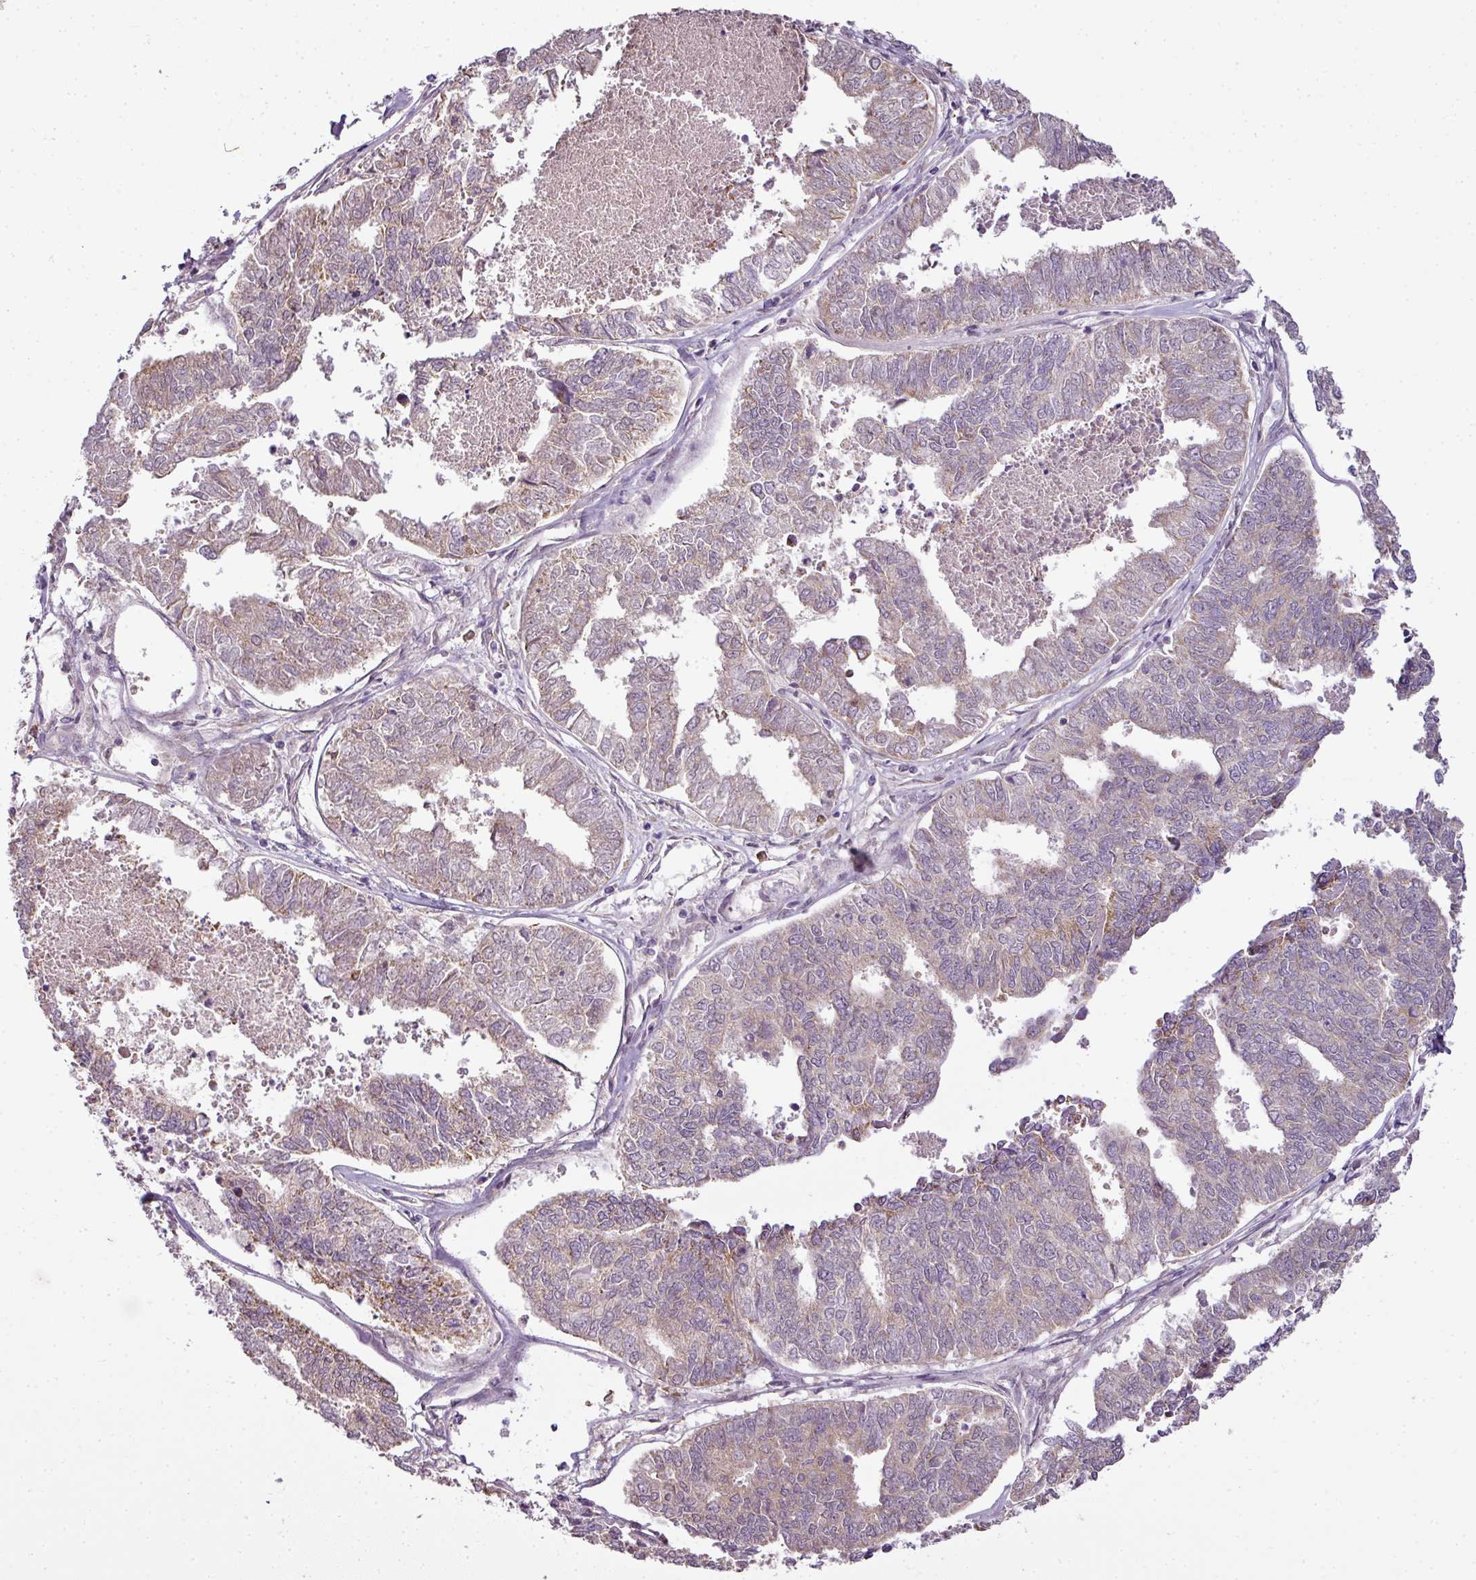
{"staining": {"intensity": "weak", "quantity": "25%-75%", "location": "cytoplasmic/membranous"}, "tissue": "endometrial cancer", "cell_type": "Tumor cells", "image_type": "cancer", "snomed": [{"axis": "morphology", "description": "Adenocarcinoma, NOS"}, {"axis": "topography", "description": "Endometrium"}], "caption": "Tumor cells demonstrate low levels of weak cytoplasmic/membranous expression in about 25%-75% of cells in human endometrial cancer.", "gene": "LY75", "patient": {"sex": "female", "age": 73}}